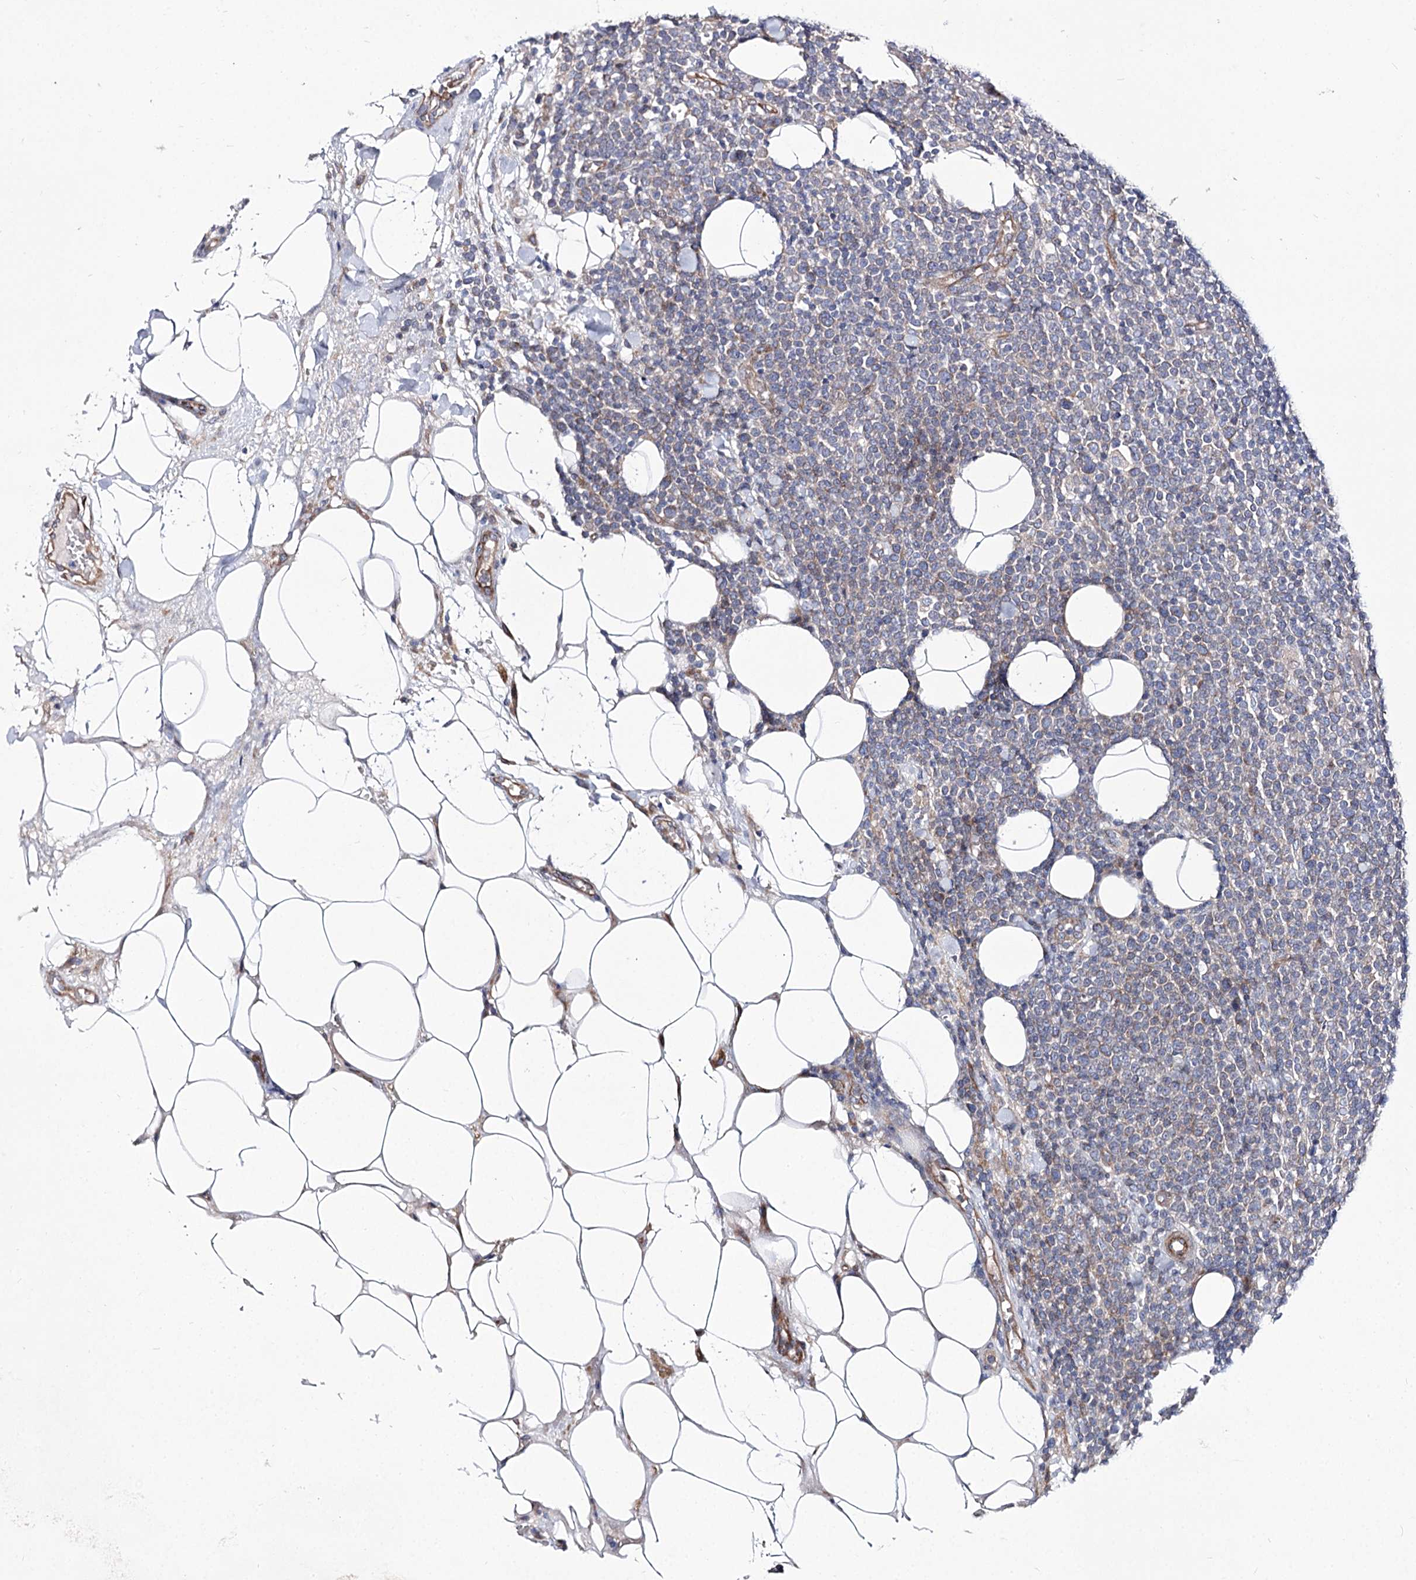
{"staining": {"intensity": "weak", "quantity": "<25%", "location": "cytoplasmic/membranous"}, "tissue": "lymphoma", "cell_type": "Tumor cells", "image_type": "cancer", "snomed": [{"axis": "morphology", "description": "Malignant lymphoma, non-Hodgkin's type, High grade"}, {"axis": "topography", "description": "Lymph node"}], "caption": "Micrograph shows no protein expression in tumor cells of lymphoma tissue. (DAB (3,3'-diaminobenzidine) immunohistochemistry (IHC), high magnification).", "gene": "ARHGAP32", "patient": {"sex": "male", "age": 61}}